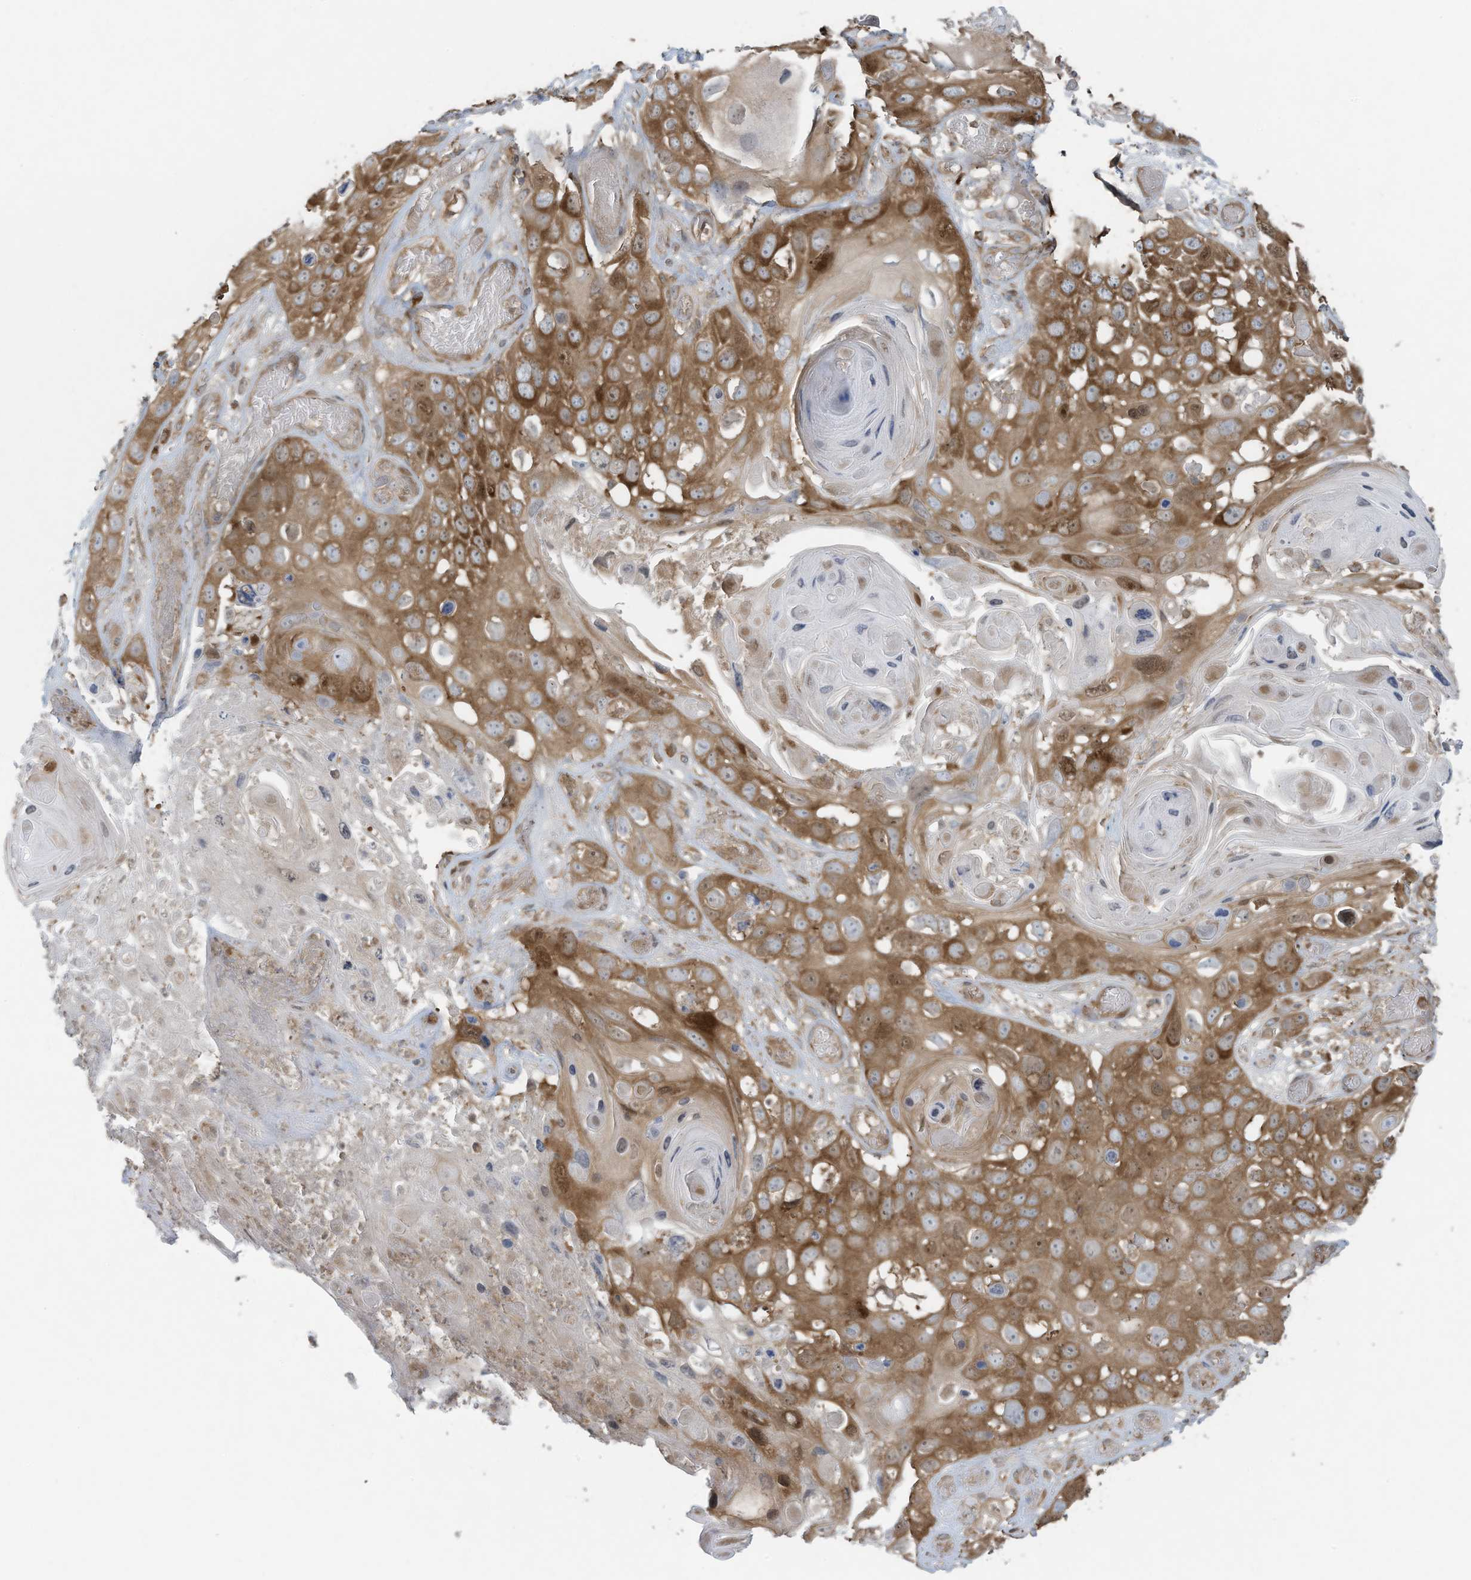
{"staining": {"intensity": "moderate", "quantity": ">75%", "location": "cytoplasmic/membranous,nuclear"}, "tissue": "skin cancer", "cell_type": "Tumor cells", "image_type": "cancer", "snomed": [{"axis": "morphology", "description": "Squamous cell carcinoma, NOS"}, {"axis": "topography", "description": "Skin"}], "caption": "Immunohistochemical staining of human skin cancer displays moderate cytoplasmic/membranous and nuclear protein staining in about >75% of tumor cells.", "gene": "OLA1", "patient": {"sex": "male", "age": 55}}